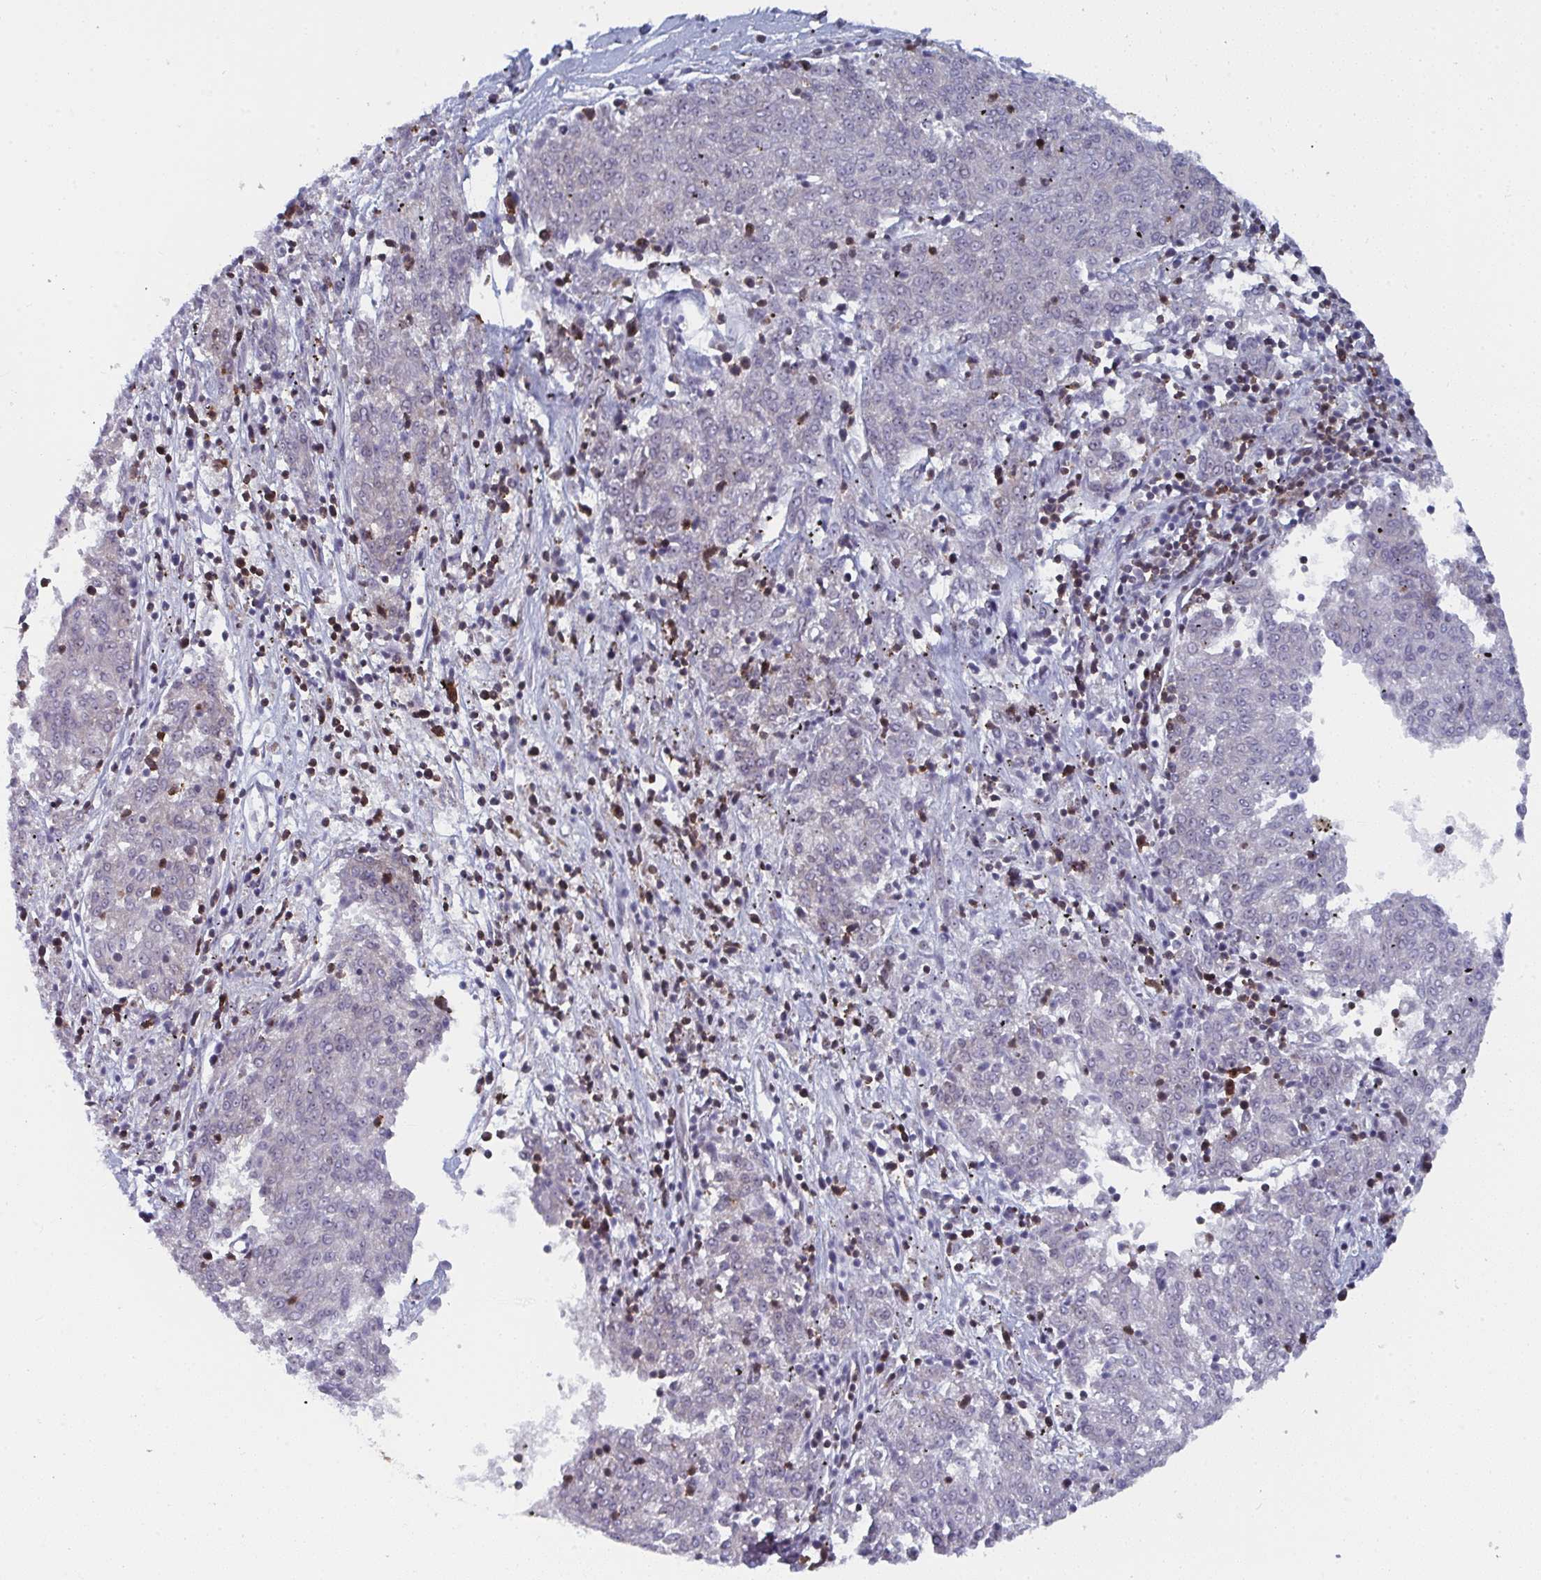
{"staining": {"intensity": "negative", "quantity": "none", "location": "none"}, "tissue": "melanoma", "cell_type": "Tumor cells", "image_type": "cancer", "snomed": [{"axis": "morphology", "description": "Malignant melanoma, NOS"}, {"axis": "topography", "description": "Skin"}], "caption": "The immunohistochemistry histopathology image has no significant positivity in tumor cells of melanoma tissue.", "gene": "GAR1", "patient": {"sex": "female", "age": 72}}